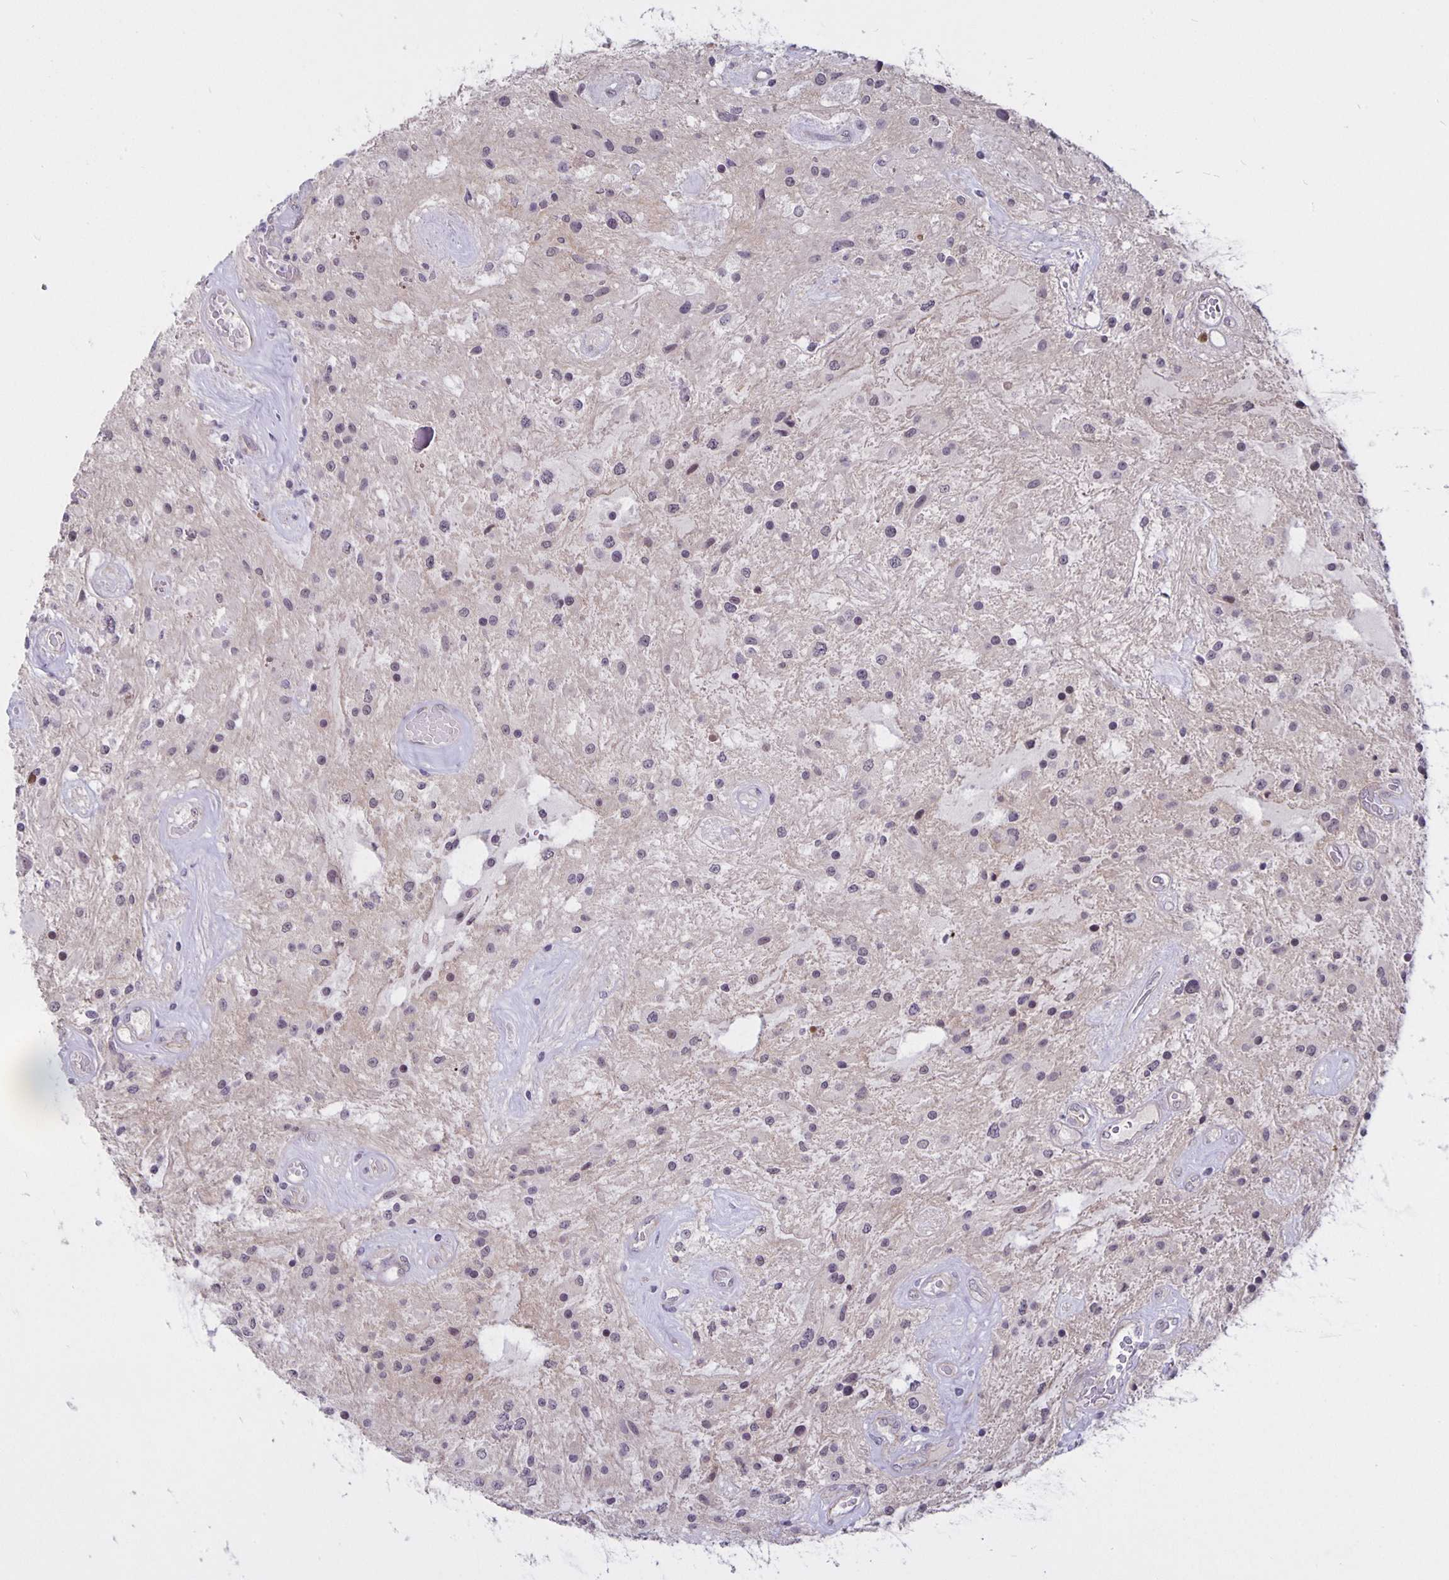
{"staining": {"intensity": "negative", "quantity": "none", "location": "none"}, "tissue": "glioma", "cell_type": "Tumor cells", "image_type": "cancer", "snomed": [{"axis": "morphology", "description": "Glioma, malignant, Low grade"}, {"axis": "topography", "description": "Cerebellum"}], "caption": "Malignant glioma (low-grade) was stained to show a protein in brown. There is no significant staining in tumor cells.", "gene": "ARVCF", "patient": {"sex": "female", "age": 14}}